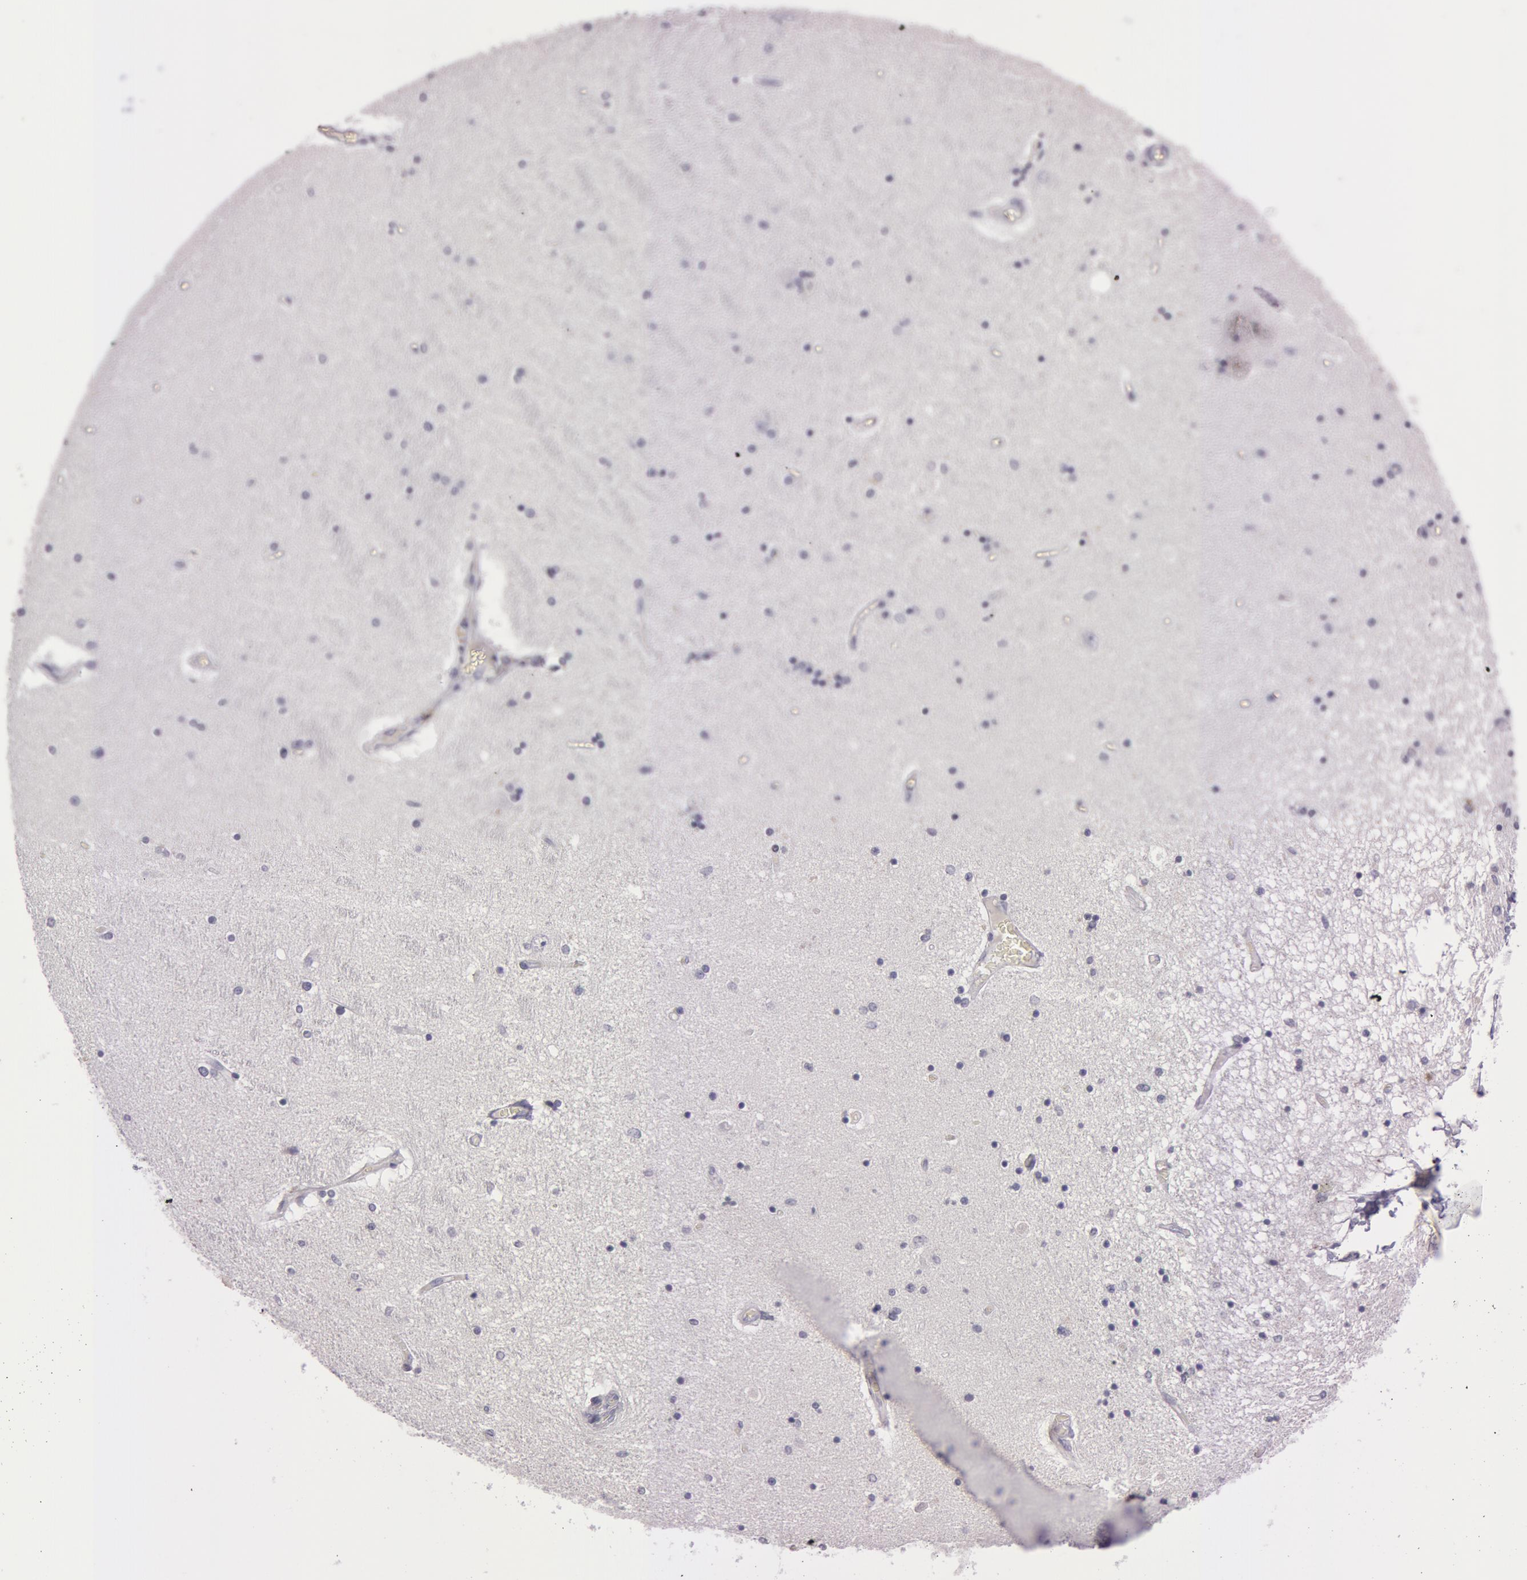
{"staining": {"intensity": "negative", "quantity": "none", "location": "none"}, "tissue": "hippocampus", "cell_type": "Glial cells", "image_type": "normal", "snomed": [{"axis": "morphology", "description": "Normal tissue, NOS"}, {"axis": "topography", "description": "Hippocampus"}], "caption": "Immunohistochemistry micrograph of unremarkable hippocampus stained for a protein (brown), which shows no positivity in glial cells.", "gene": "IL1RN", "patient": {"sex": "female", "age": 54}}